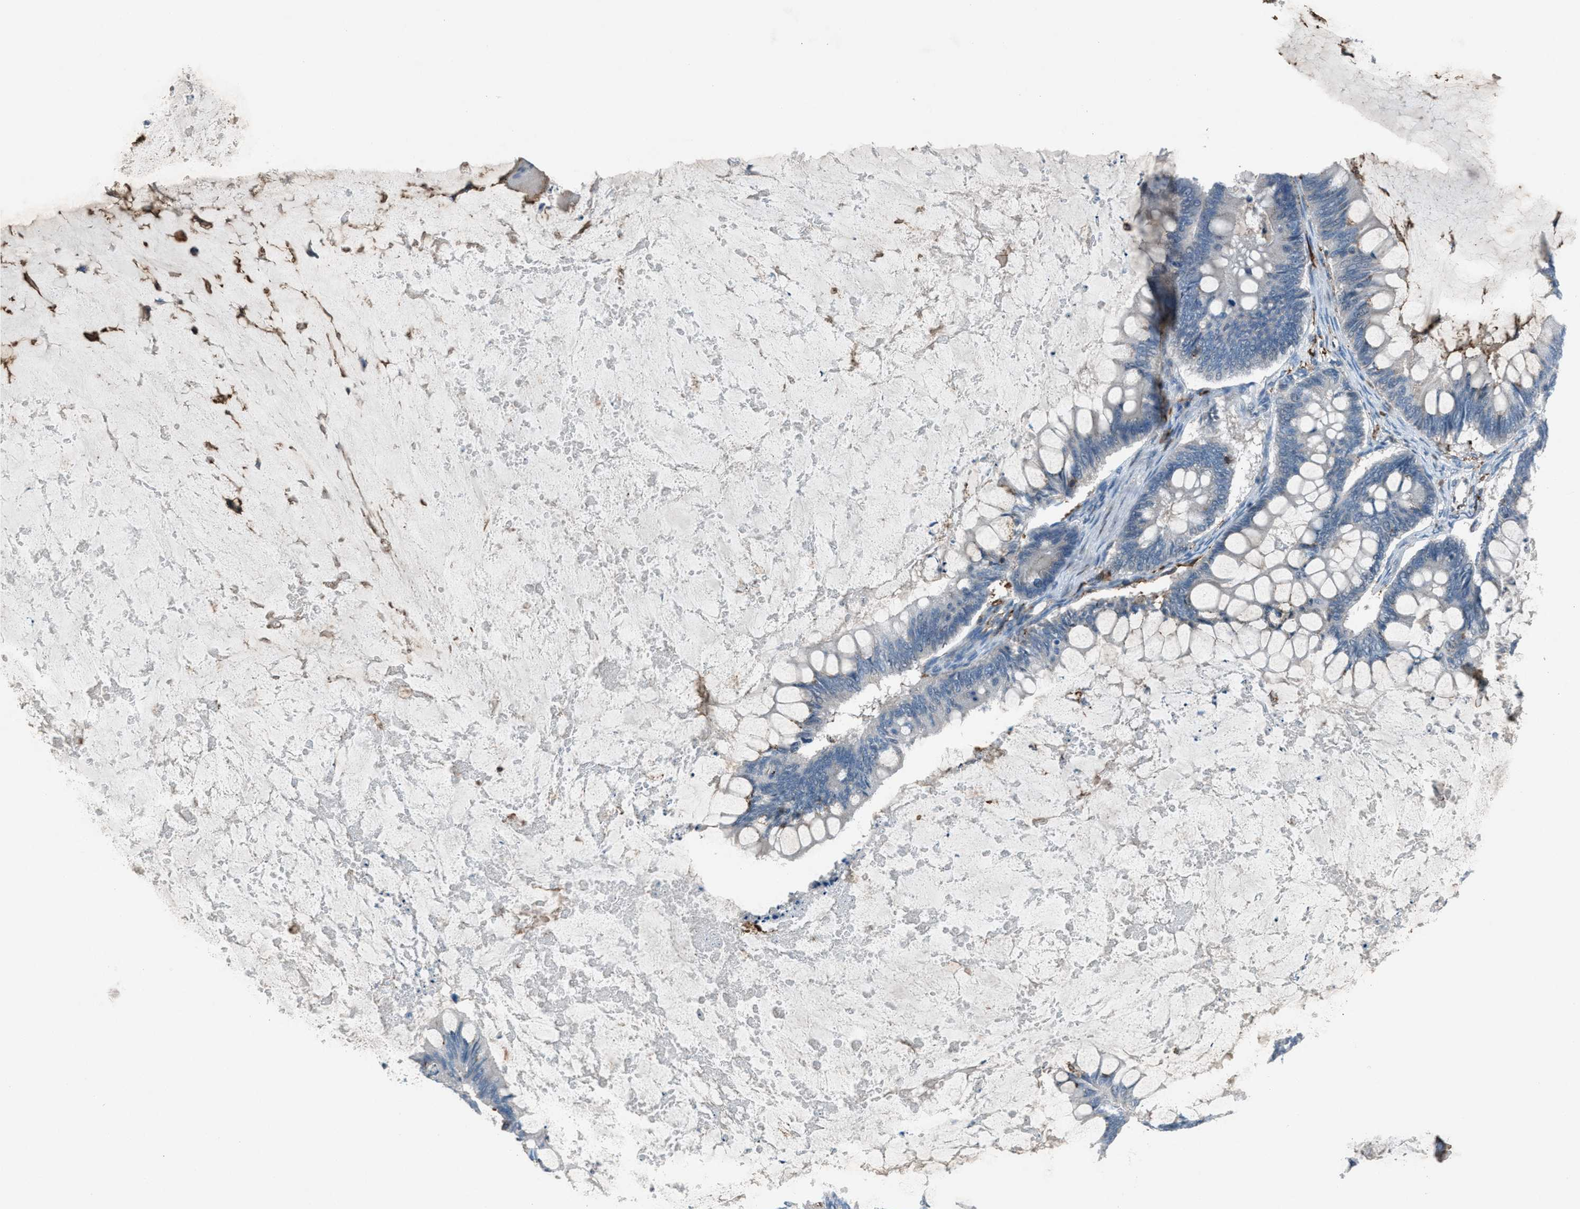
{"staining": {"intensity": "negative", "quantity": "none", "location": "none"}, "tissue": "ovarian cancer", "cell_type": "Tumor cells", "image_type": "cancer", "snomed": [{"axis": "morphology", "description": "Cystadenocarcinoma, mucinous, NOS"}, {"axis": "topography", "description": "Ovary"}], "caption": "Immunohistochemistry (IHC) micrograph of neoplastic tissue: ovarian mucinous cystadenocarcinoma stained with DAB (3,3'-diaminobenzidine) demonstrates no significant protein staining in tumor cells. (DAB (3,3'-diaminobenzidine) immunohistochemistry (IHC) visualized using brightfield microscopy, high magnification).", "gene": "FCER1G", "patient": {"sex": "female", "age": 61}}